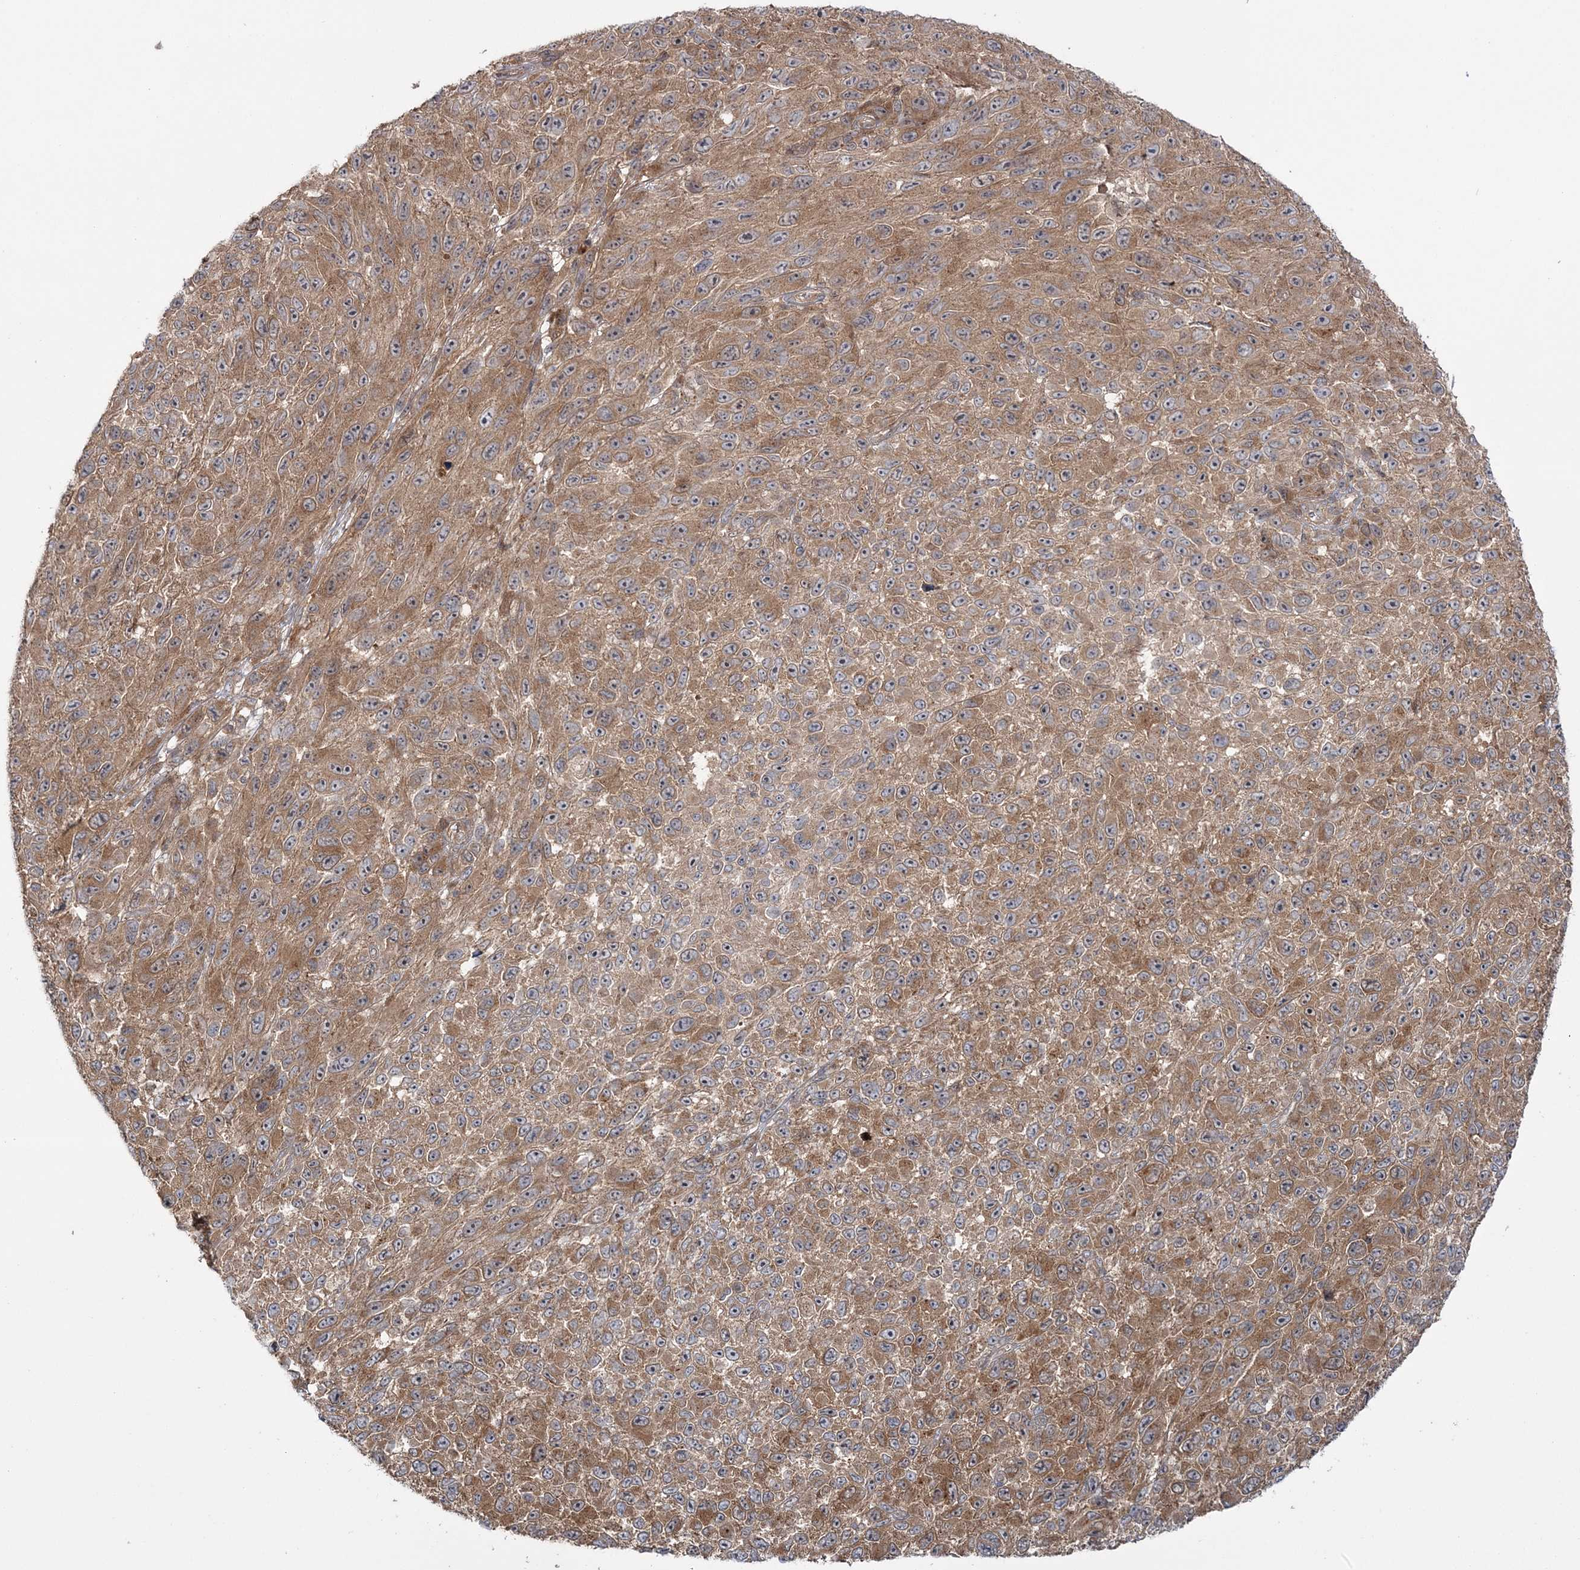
{"staining": {"intensity": "moderate", "quantity": ">75%", "location": "cytoplasmic/membranous"}, "tissue": "melanoma", "cell_type": "Tumor cells", "image_type": "cancer", "snomed": [{"axis": "morphology", "description": "Malignant melanoma, NOS"}, {"axis": "topography", "description": "Skin"}], "caption": "IHC (DAB (3,3'-diaminobenzidine)) staining of melanoma reveals moderate cytoplasmic/membranous protein staining in approximately >75% of tumor cells. Using DAB (3,3'-diaminobenzidine) (brown) and hematoxylin (blue) stains, captured at high magnification using brightfield microscopy.", "gene": "MOCS2", "patient": {"sex": "female", "age": 96}}